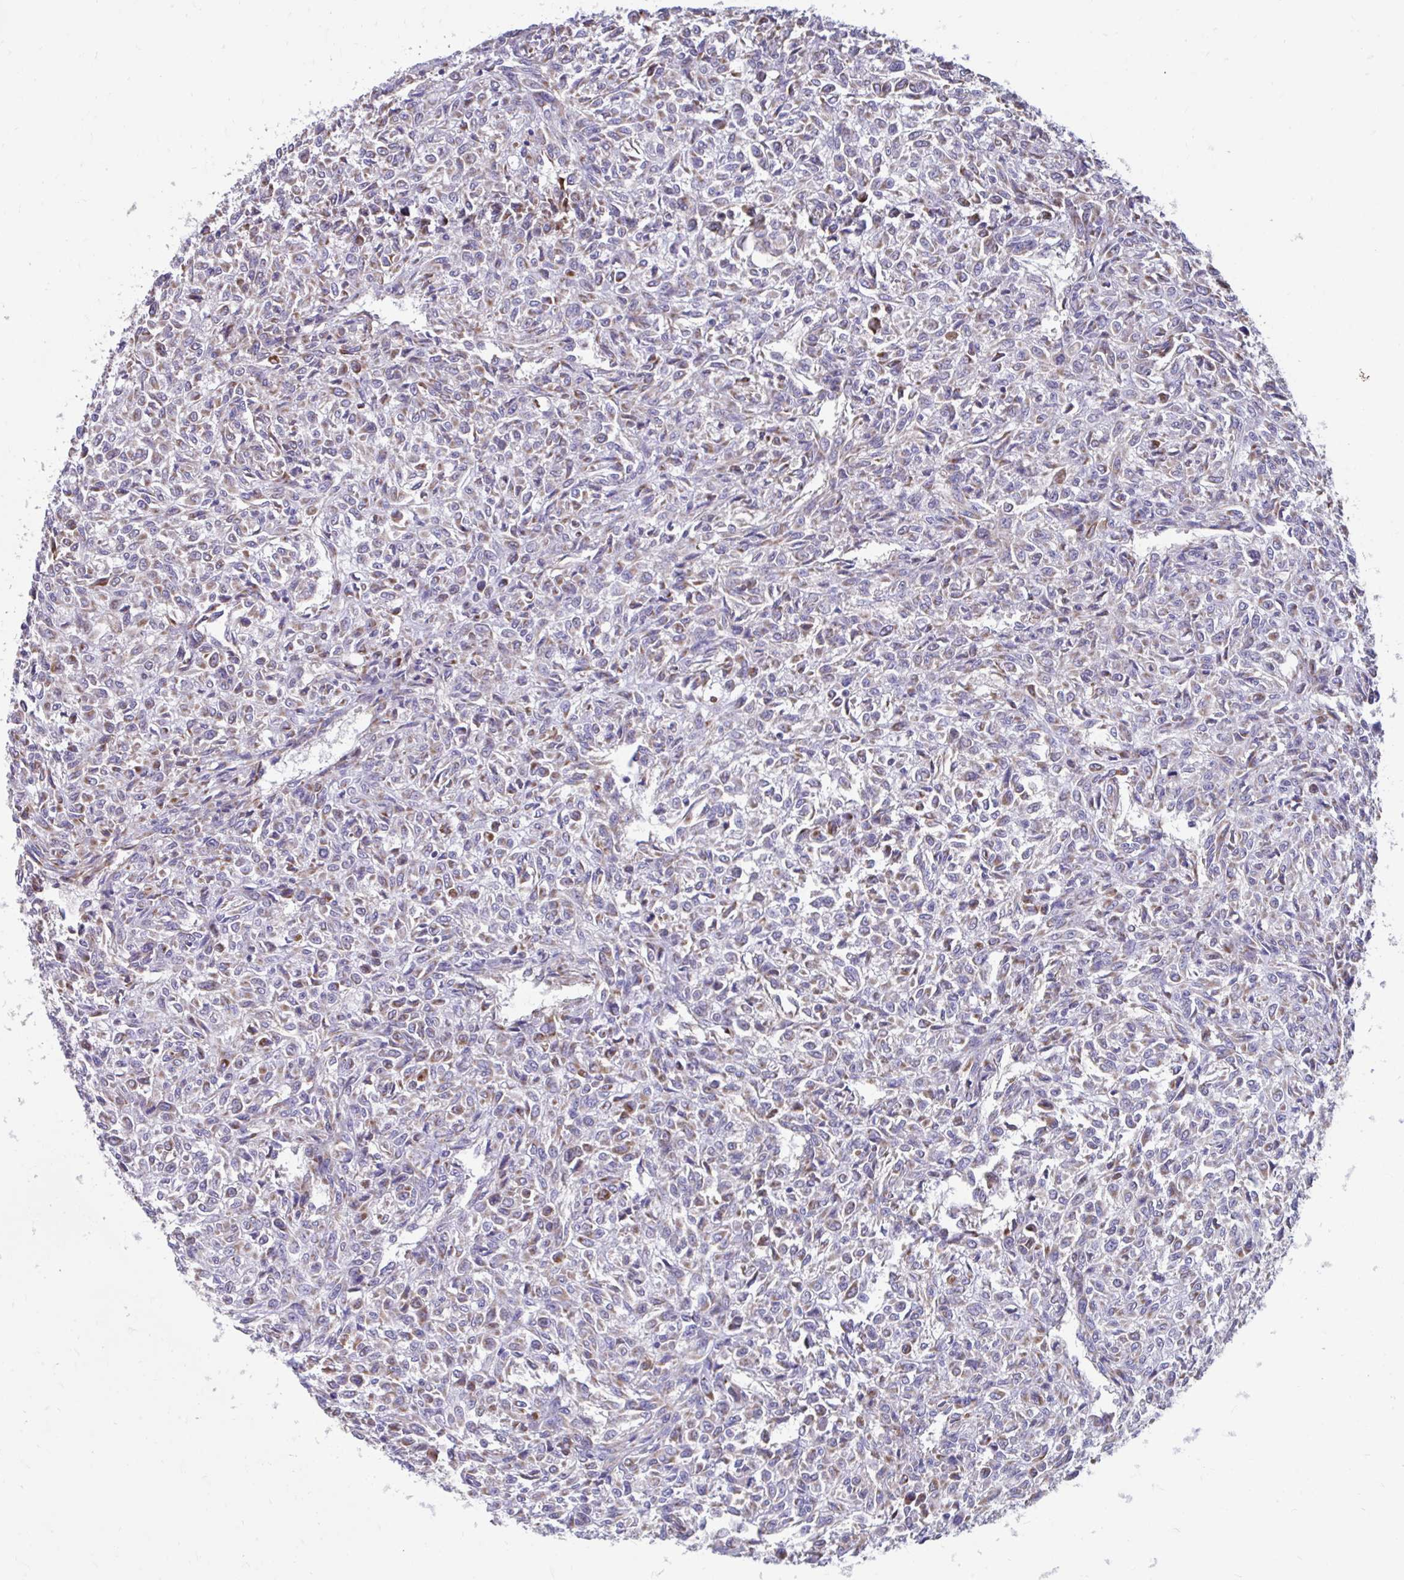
{"staining": {"intensity": "moderate", "quantity": "25%-75%", "location": "cytoplasmic/membranous"}, "tissue": "renal cancer", "cell_type": "Tumor cells", "image_type": "cancer", "snomed": [{"axis": "morphology", "description": "Adenocarcinoma, NOS"}, {"axis": "topography", "description": "Kidney"}], "caption": "This photomicrograph exhibits immunohistochemistry (IHC) staining of human adenocarcinoma (renal), with medium moderate cytoplasmic/membranous expression in approximately 25%-75% of tumor cells.", "gene": "LINGO4", "patient": {"sex": "male", "age": 58}}